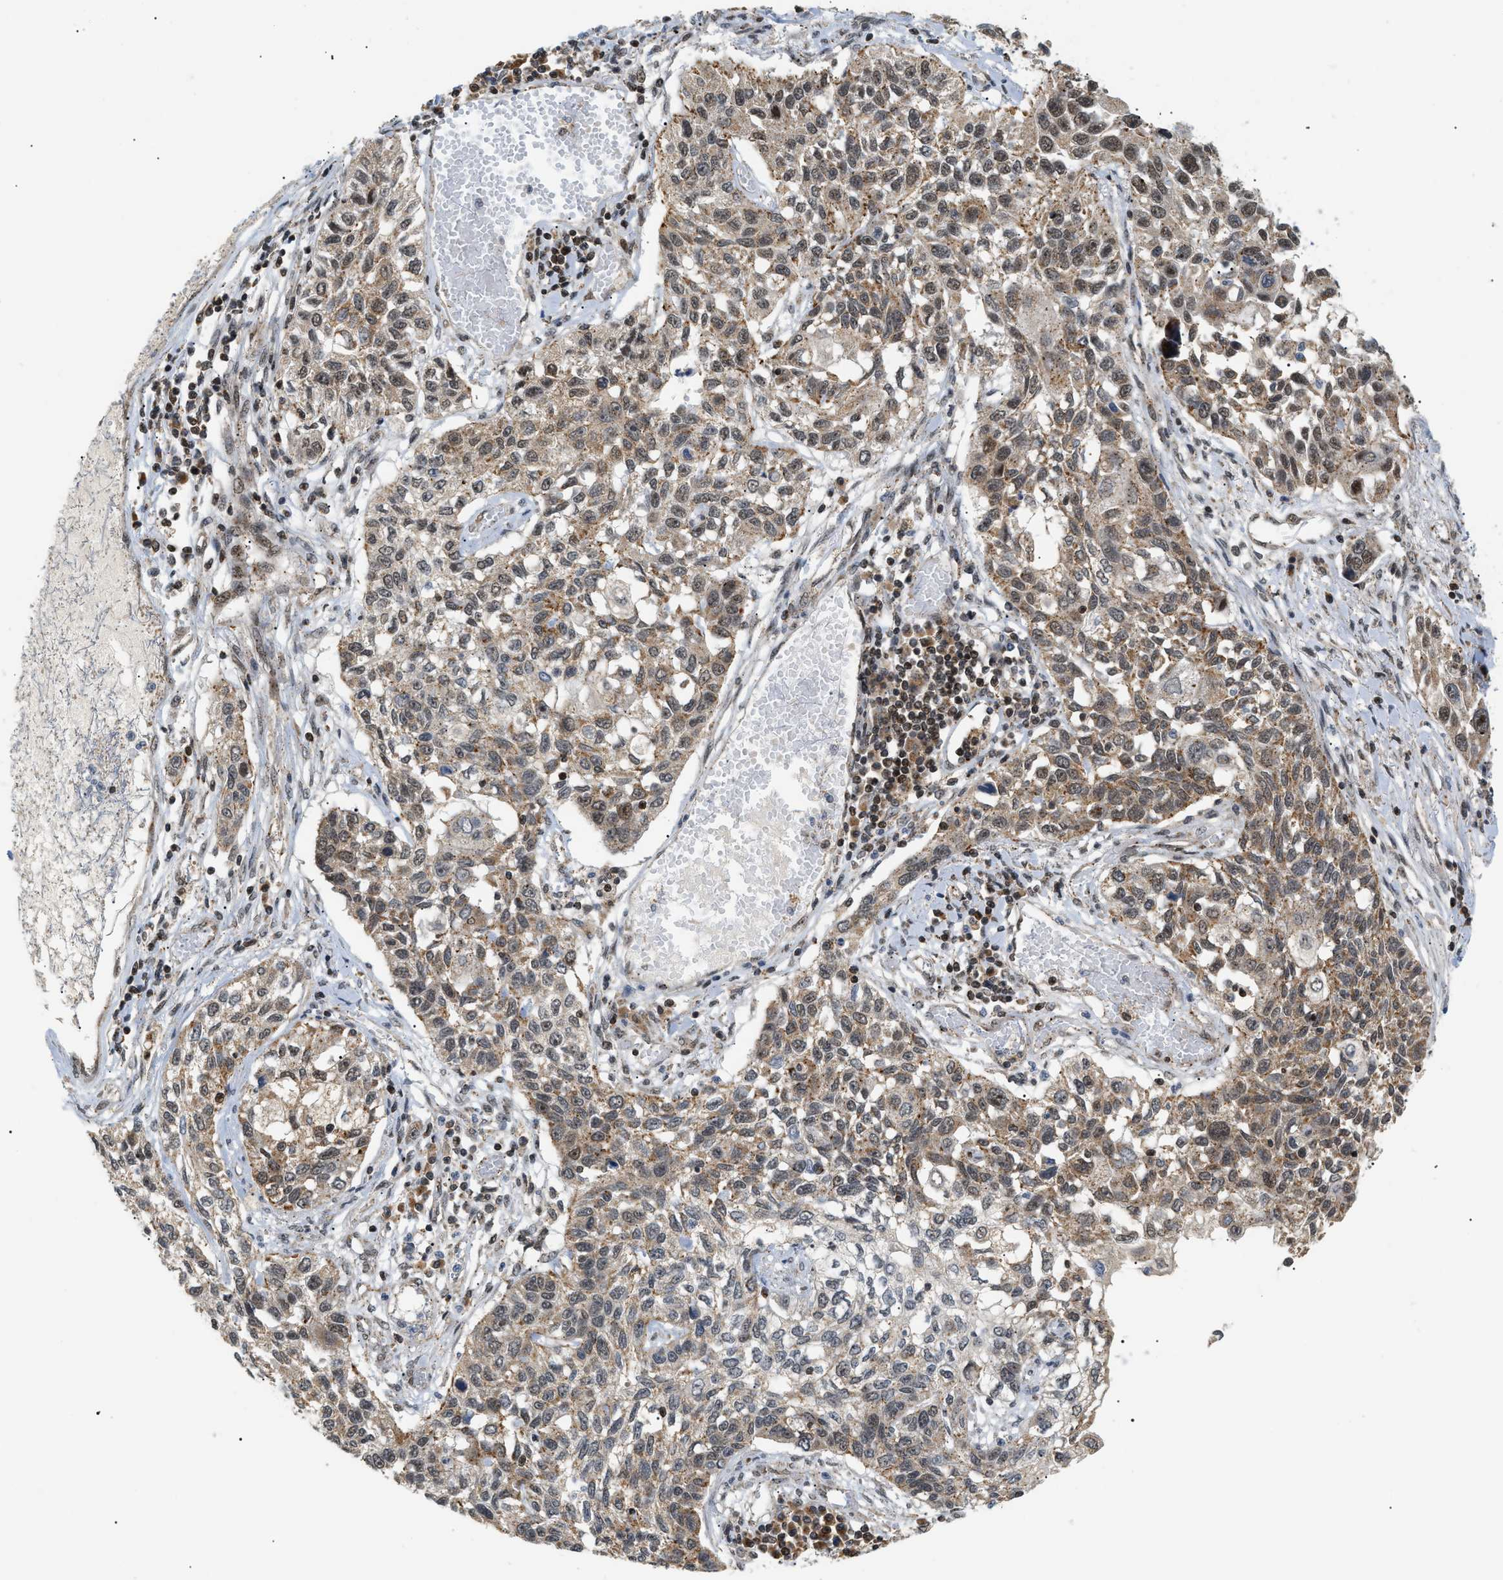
{"staining": {"intensity": "weak", "quantity": ">75%", "location": "cytoplasmic/membranous"}, "tissue": "lung cancer", "cell_type": "Tumor cells", "image_type": "cancer", "snomed": [{"axis": "morphology", "description": "Squamous cell carcinoma, NOS"}, {"axis": "topography", "description": "Lung"}], "caption": "Lung cancer (squamous cell carcinoma) tissue reveals weak cytoplasmic/membranous positivity in about >75% of tumor cells, visualized by immunohistochemistry.", "gene": "ZBTB11", "patient": {"sex": "male", "age": 71}}